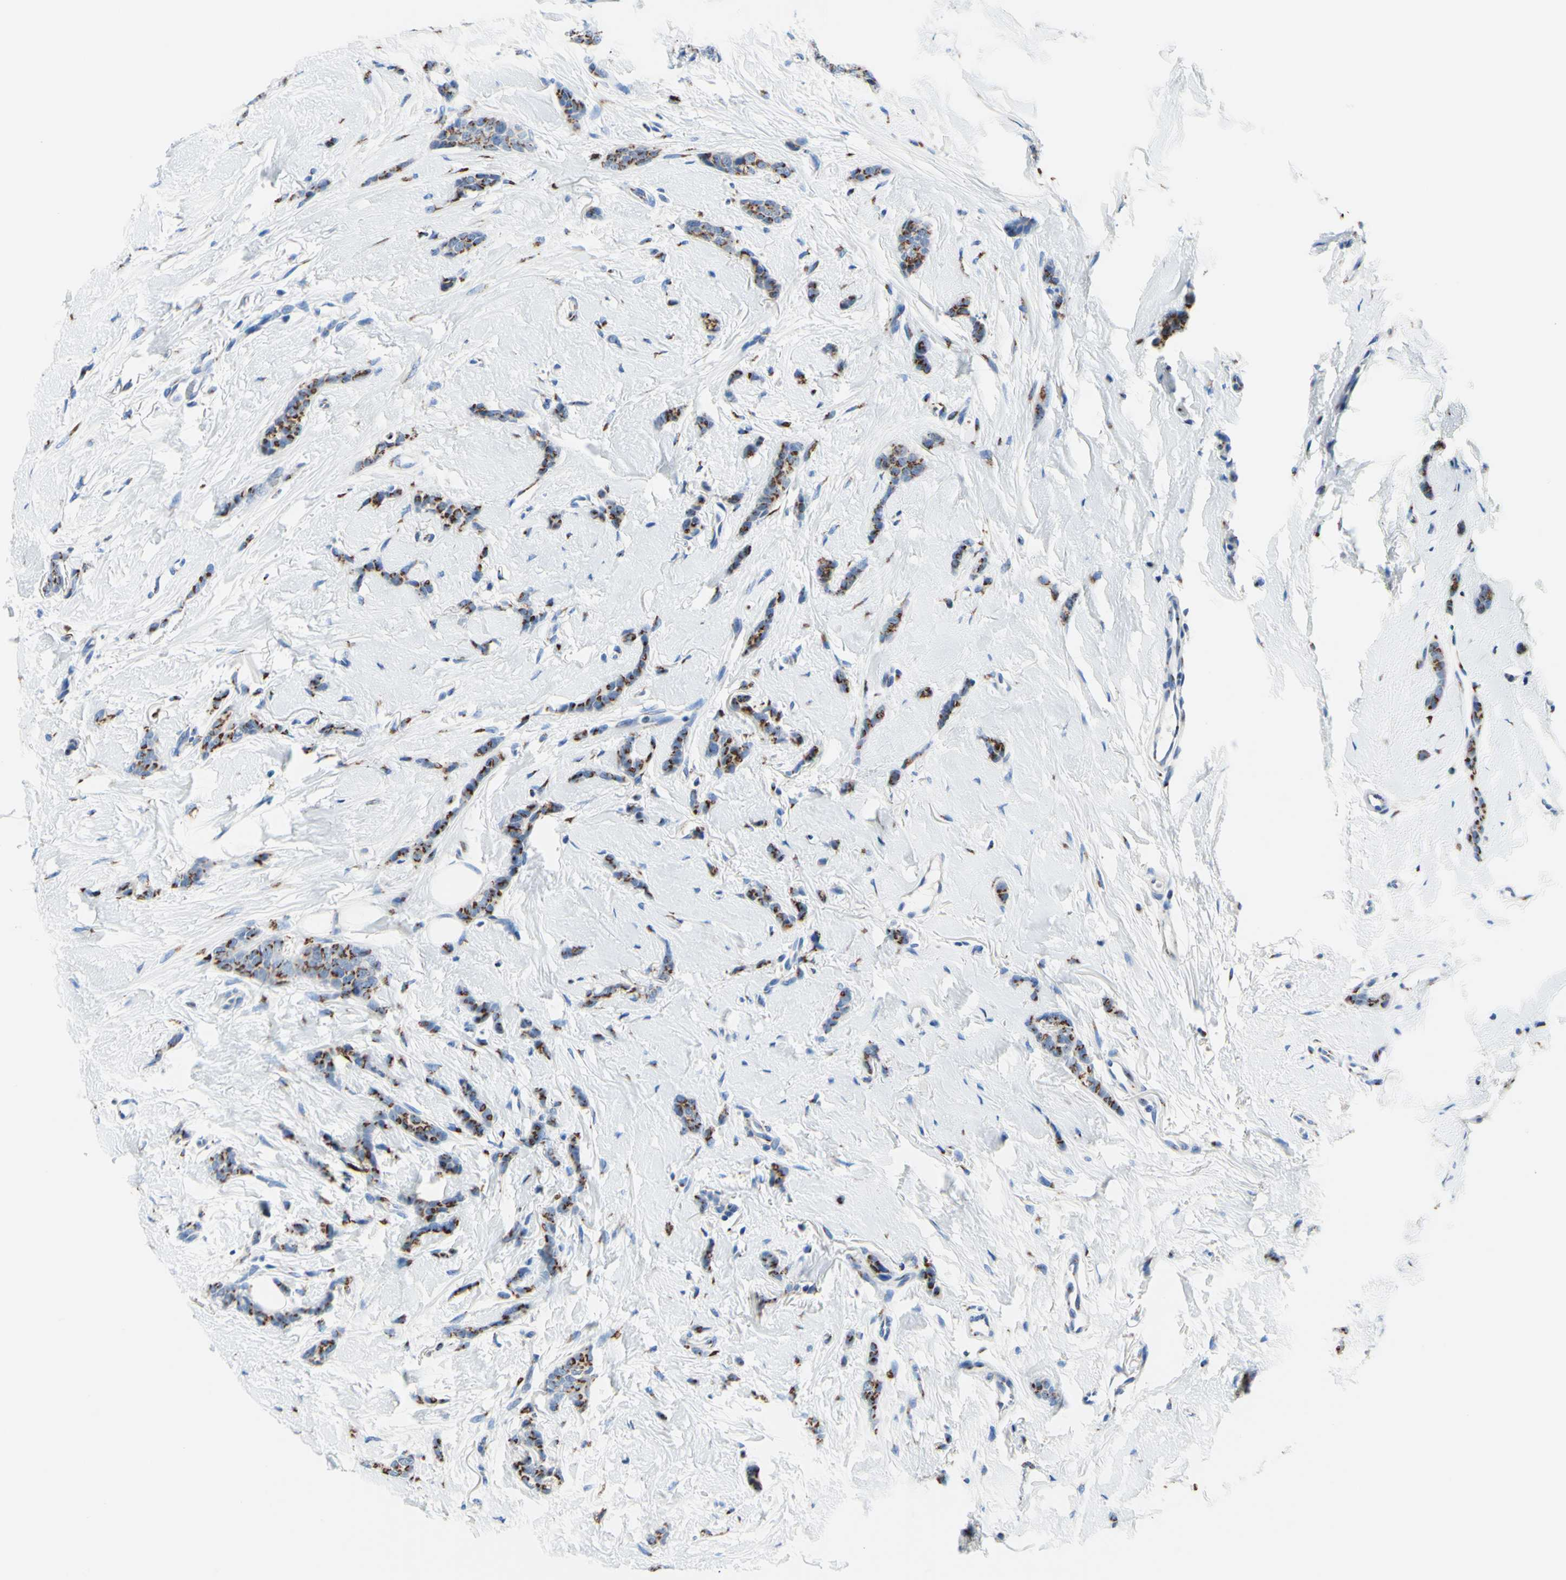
{"staining": {"intensity": "moderate", "quantity": "25%-75%", "location": "cytoplasmic/membranous"}, "tissue": "breast cancer", "cell_type": "Tumor cells", "image_type": "cancer", "snomed": [{"axis": "morphology", "description": "Lobular carcinoma"}, {"axis": "topography", "description": "Skin"}, {"axis": "topography", "description": "Breast"}], "caption": "Immunohistochemistry of human breast lobular carcinoma reveals medium levels of moderate cytoplasmic/membranous positivity in approximately 25%-75% of tumor cells.", "gene": "GALNT2", "patient": {"sex": "female", "age": 46}}